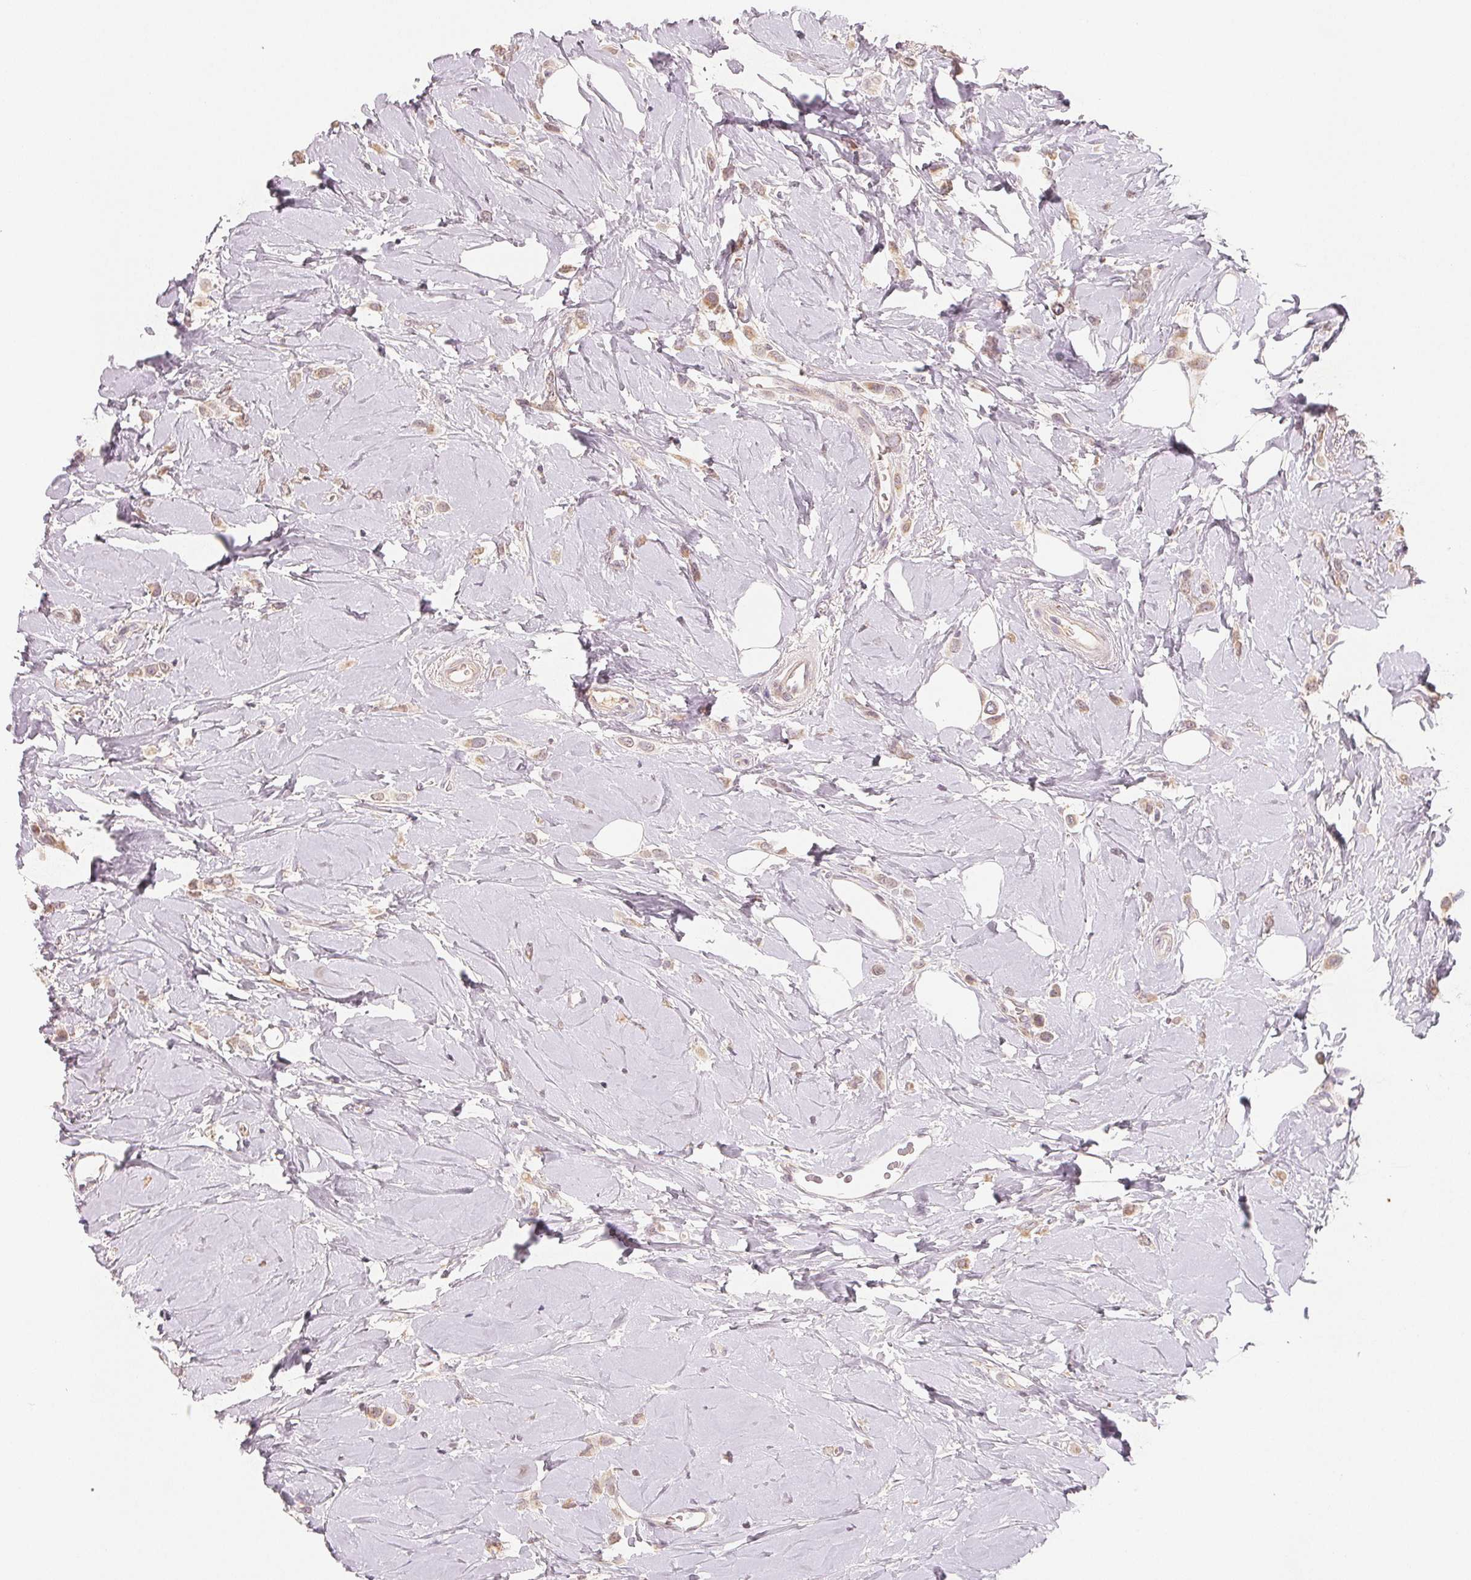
{"staining": {"intensity": "weak", "quantity": ">75%", "location": "cytoplasmic/membranous"}, "tissue": "breast cancer", "cell_type": "Tumor cells", "image_type": "cancer", "snomed": [{"axis": "morphology", "description": "Lobular carcinoma"}, {"axis": "topography", "description": "Breast"}], "caption": "Protein analysis of breast lobular carcinoma tissue demonstrates weak cytoplasmic/membranous staining in about >75% of tumor cells. Nuclei are stained in blue.", "gene": "GHITM", "patient": {"sex": "female", "age": 66}}